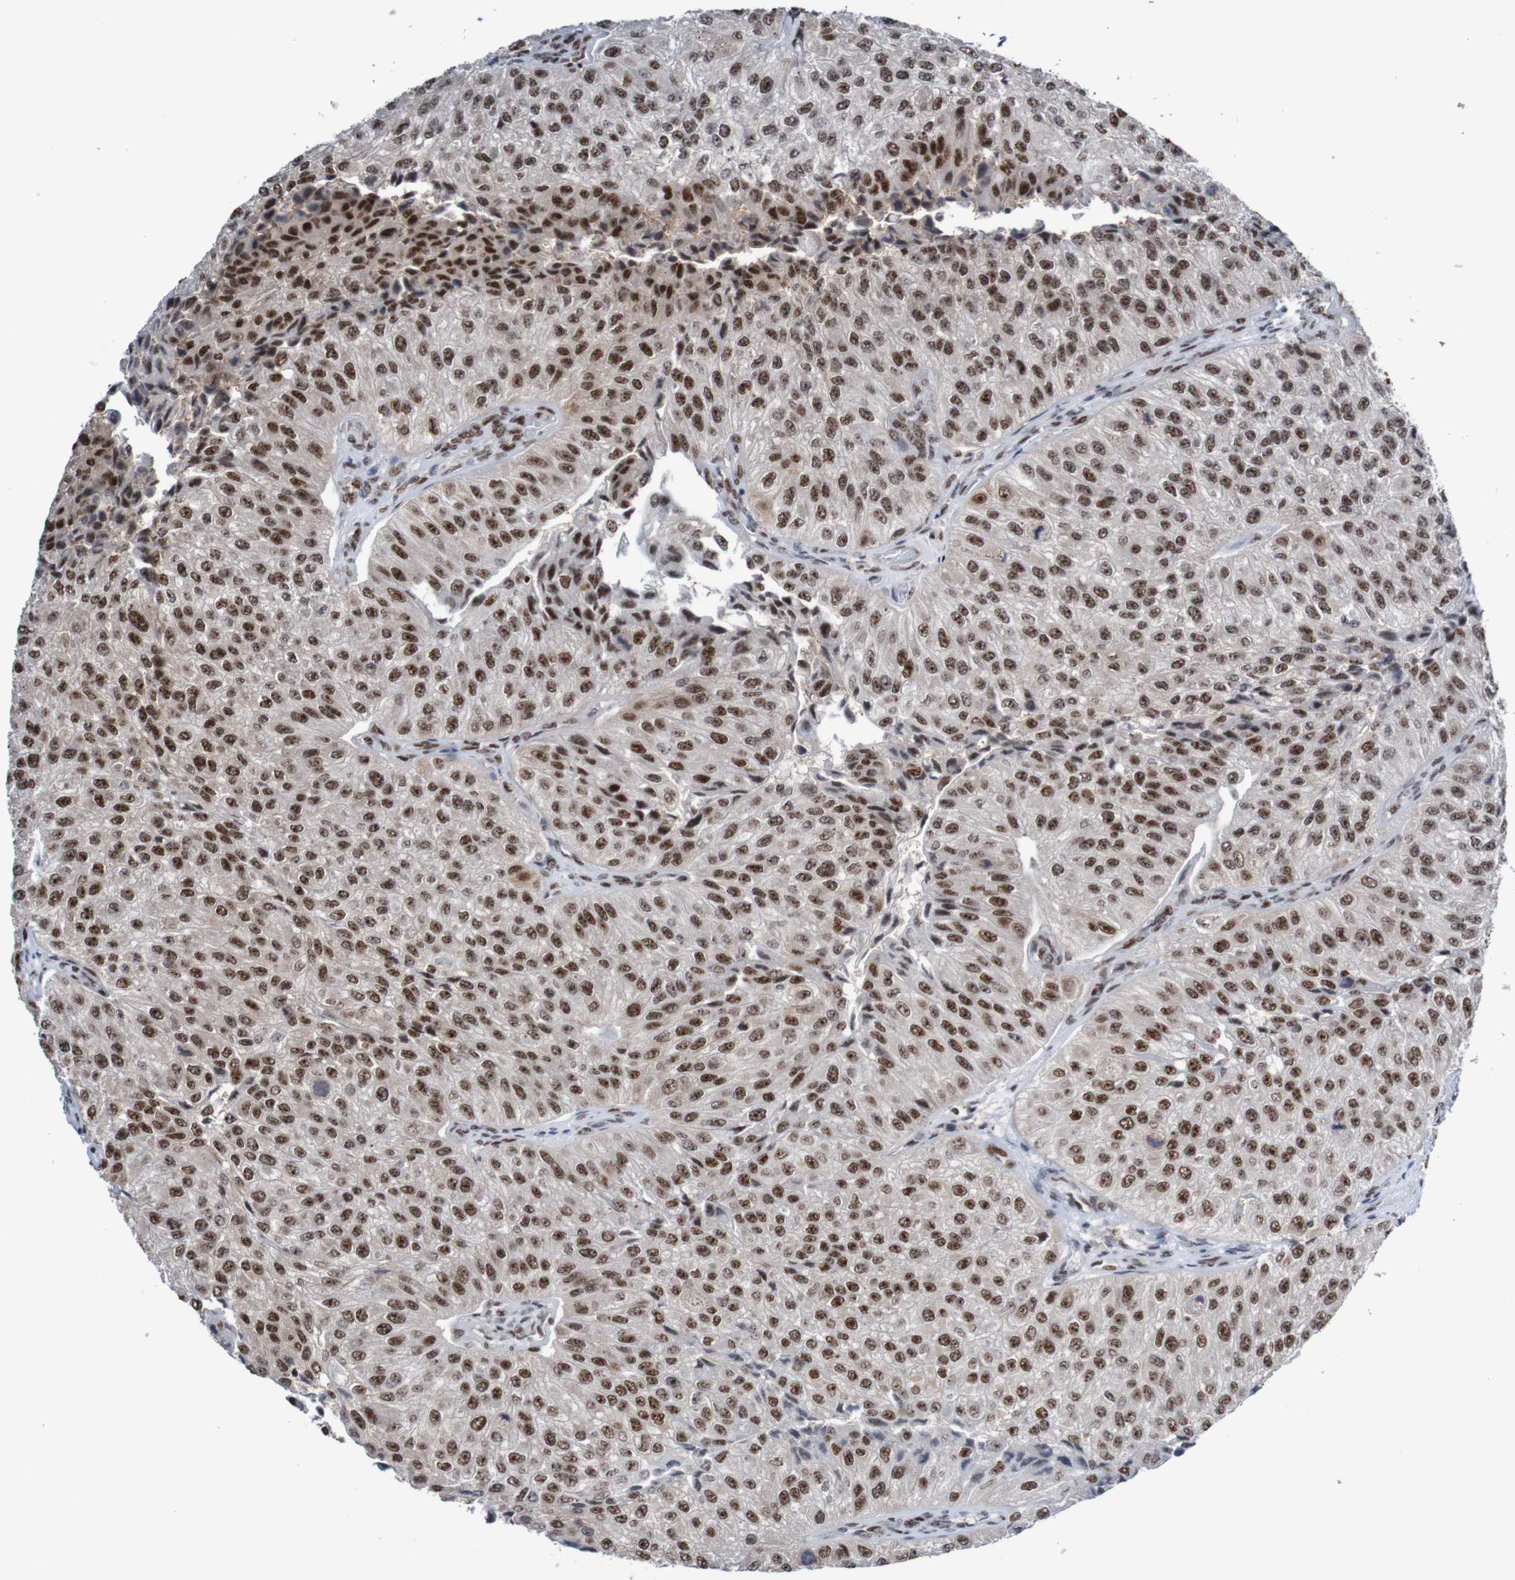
{"staining": {"intensity": "strong", "quantity": ">75%", "location": "nuclear"}, "tissue": "urothelial cancer", "cell_type": "Tumor cells", "image_type": "cancer", "snomed": [{"axis": "morphology", "description": "Urothelial carcinoma, High grade"}, {"axis": "topography", "description": "Kidney"}, {"axis": "topography", "description": "Urinary bladder"}], "caption": "High-grade urothelial carcinoma tissue displays strong nuclear staining in about >75% of tumor cells, visualized by immunohistochemistry.", "gene": "CDC5L", "patient": {"sex": "male", "age": 77}}